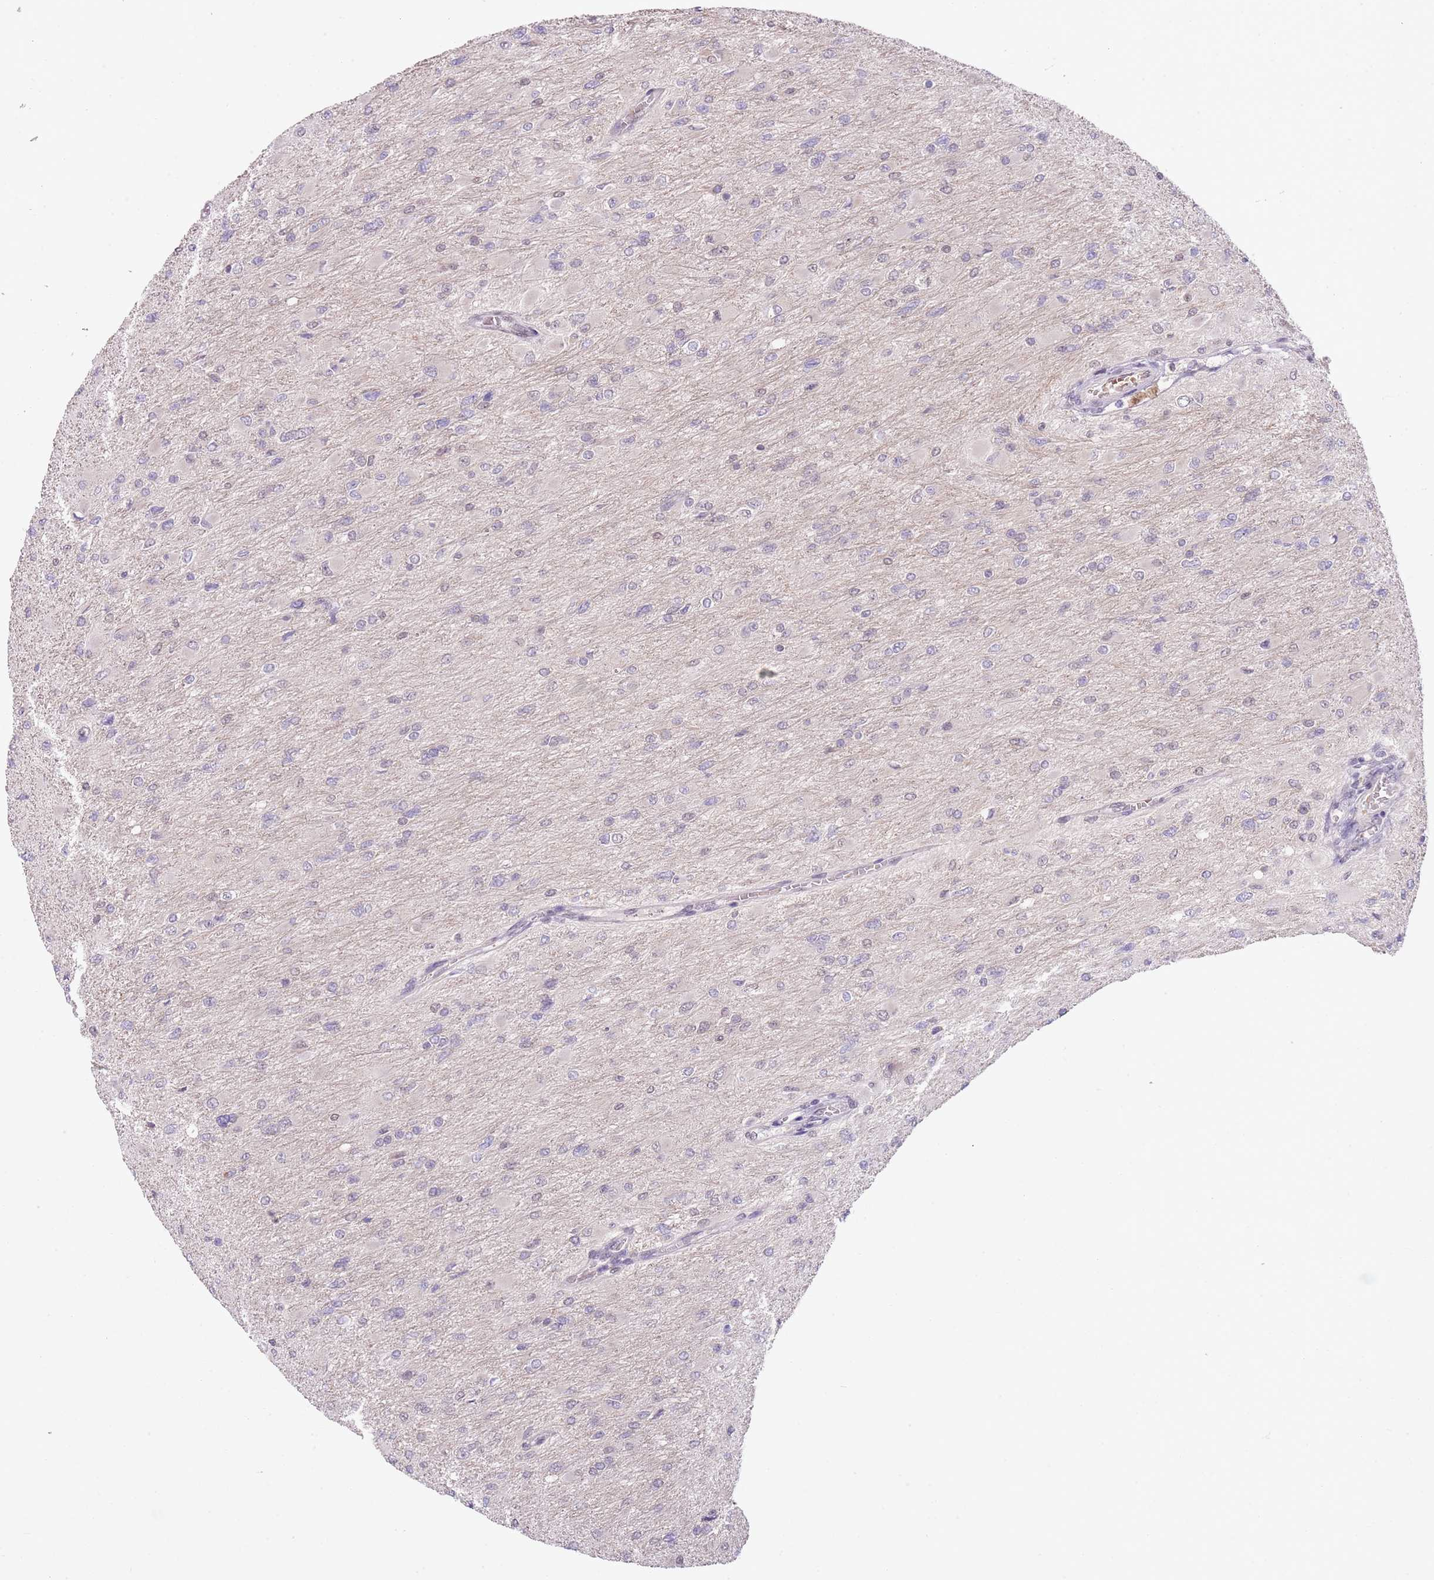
{"staining": {"intensity": "negative", "quantity": "none", "location": "none"}, "tissue": "glioma", "cell_type": "Tumor cells", "image_type": "cancer", "snomed": [{"axis": "morphology", "description": "Glioma, malignant, High grade"}, {"axis": "topography", "description": "Cerebral cortex"}], "caption": "High power microscopy image of an IHC histopathology image of glioma, revealing no significant expression in tumor cells.", "gene": "TM2D1", "patient": {"sex": "female", "age": 36}}